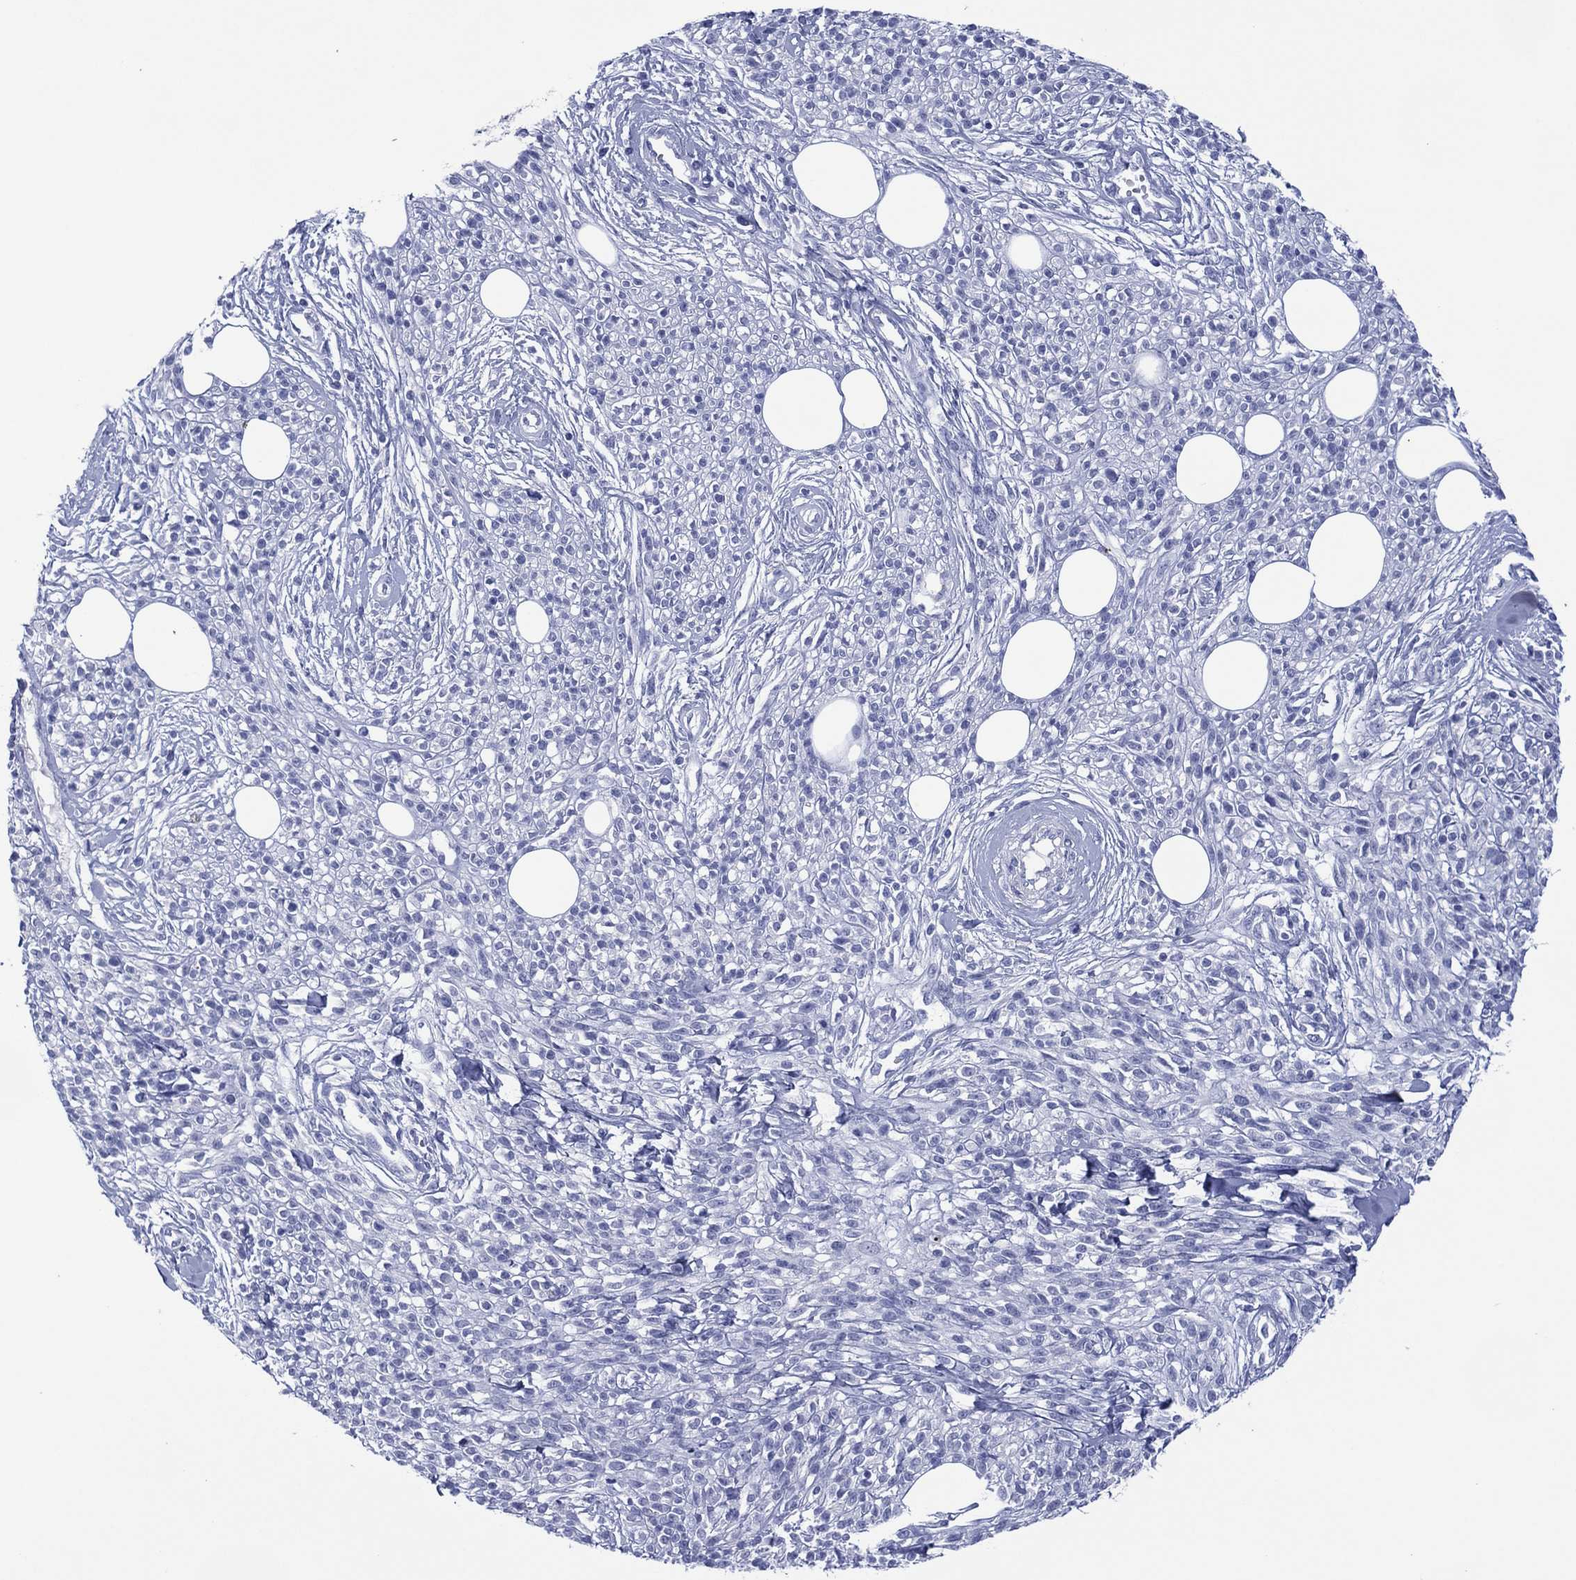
{"staining": {"intensity": "negative", "quantity": "none", "location": "none"}, "tissue": "melanoma", "cell_type": "Tumor cells", "image_type": "cancer", "snomed": [{"axis": "morphology", "description": "Malignant melanoma, NOS"}, {"axis": "topography", "description": "Skin"}, {"axis": "topography", "description": "Skin of trunk"}], "caption": "DAB (3,3'-diaminobenzidine) immunohistochemical staining of human melanoma displays no significant positivity in tumor cells. Brightfield microscopy of immunohistochemistry stained with DAB (brown) and hematoxylin (blue), captured at high magnification.", "gene": "DSG1", "patient": {"sex": "male", "age": 74}}